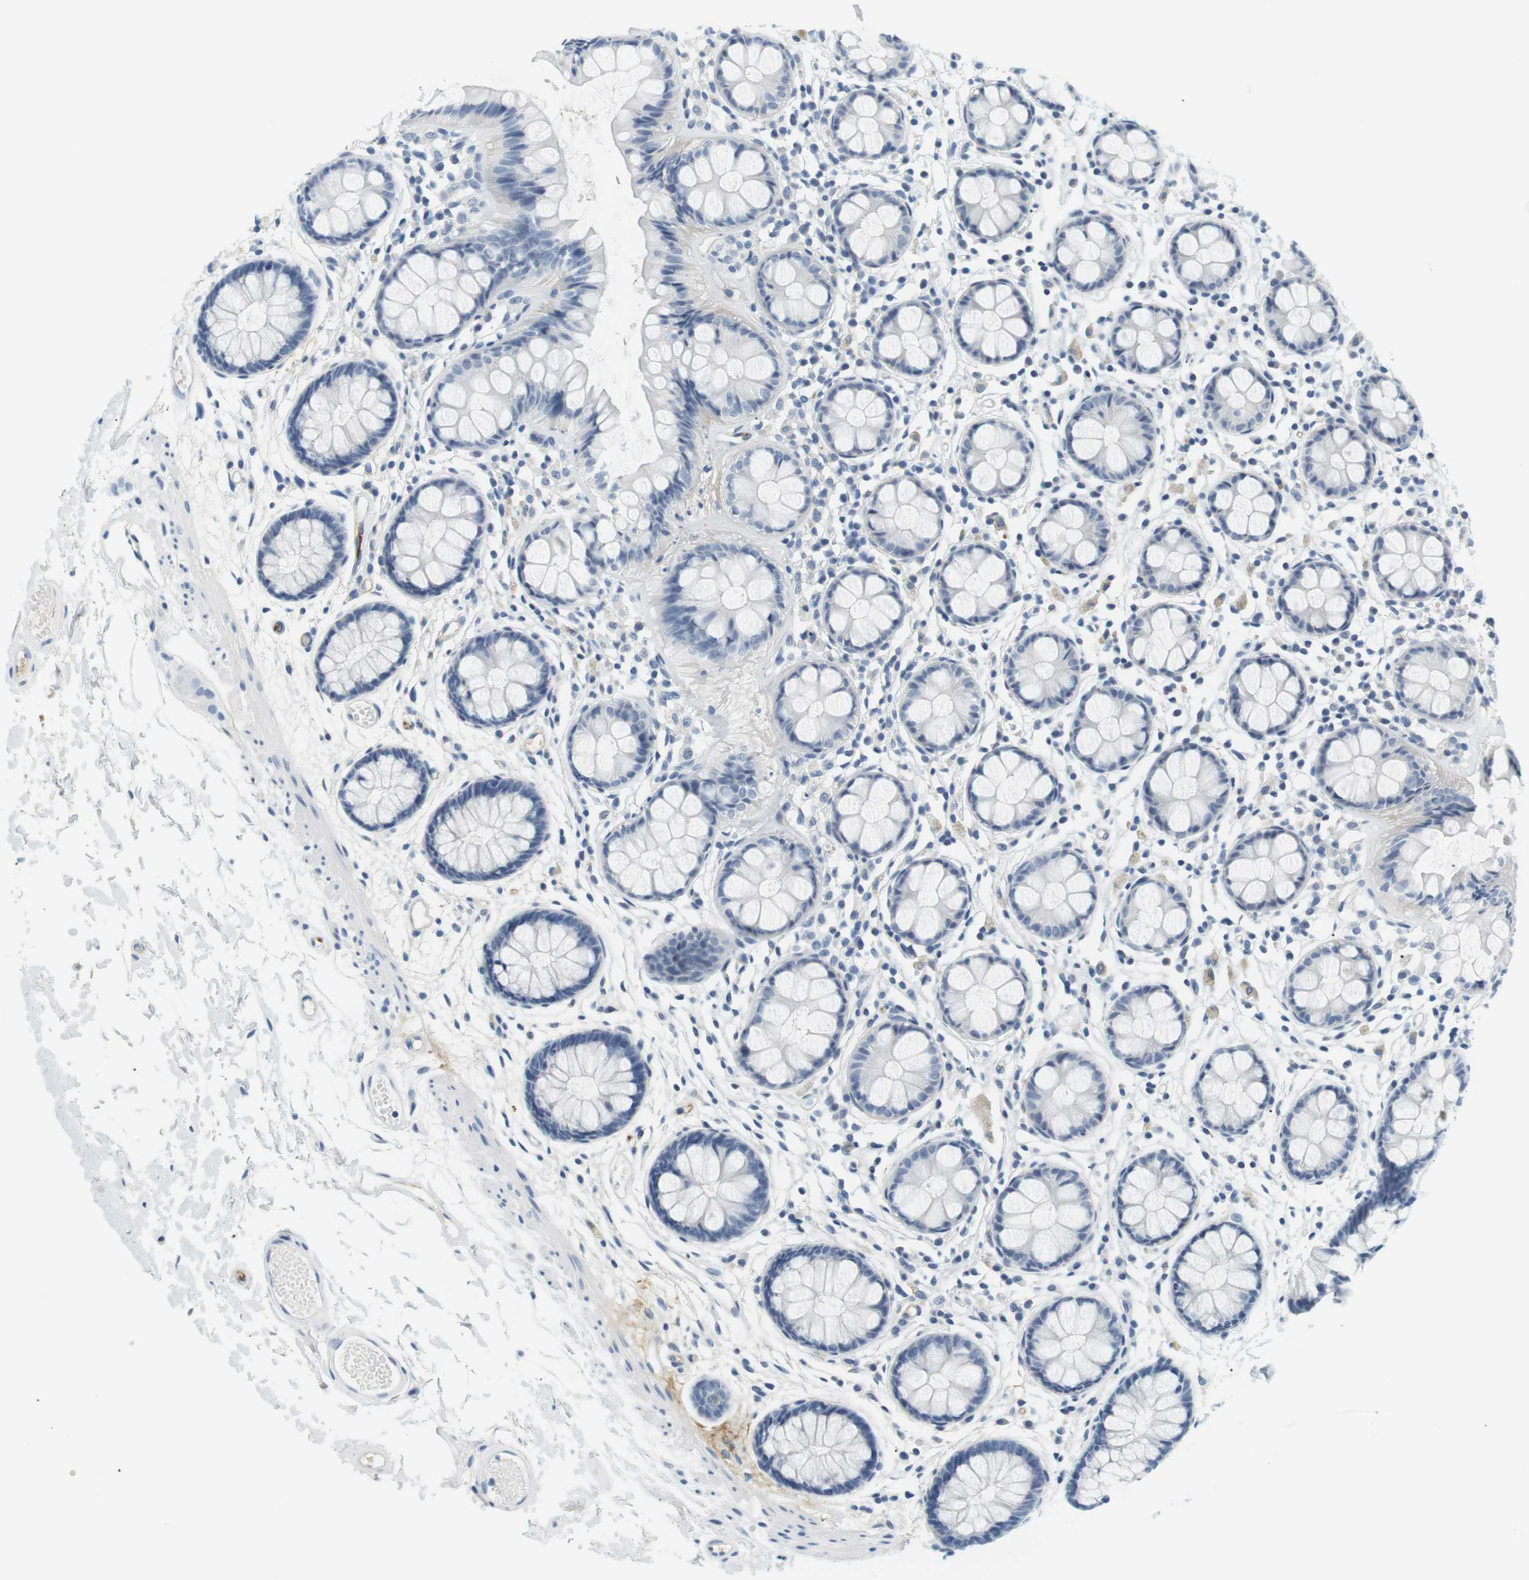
{"staining": {"intensity": "negative", "quantity": "none", "location": "none"}, "tissue": "rectum", "cell_type": "Glandular cells", "image_type": "normal", "snomed": [{"axis": "morphology", "description": "Normal tissue, NOS"}, {"axis": "topography", "description": "Rectum"}], "caption": "The micrograph reveals no significant positivity in glandular cells of rectum.", "gene": "APOB", "patient": {"sex": "female", "age": 66}}